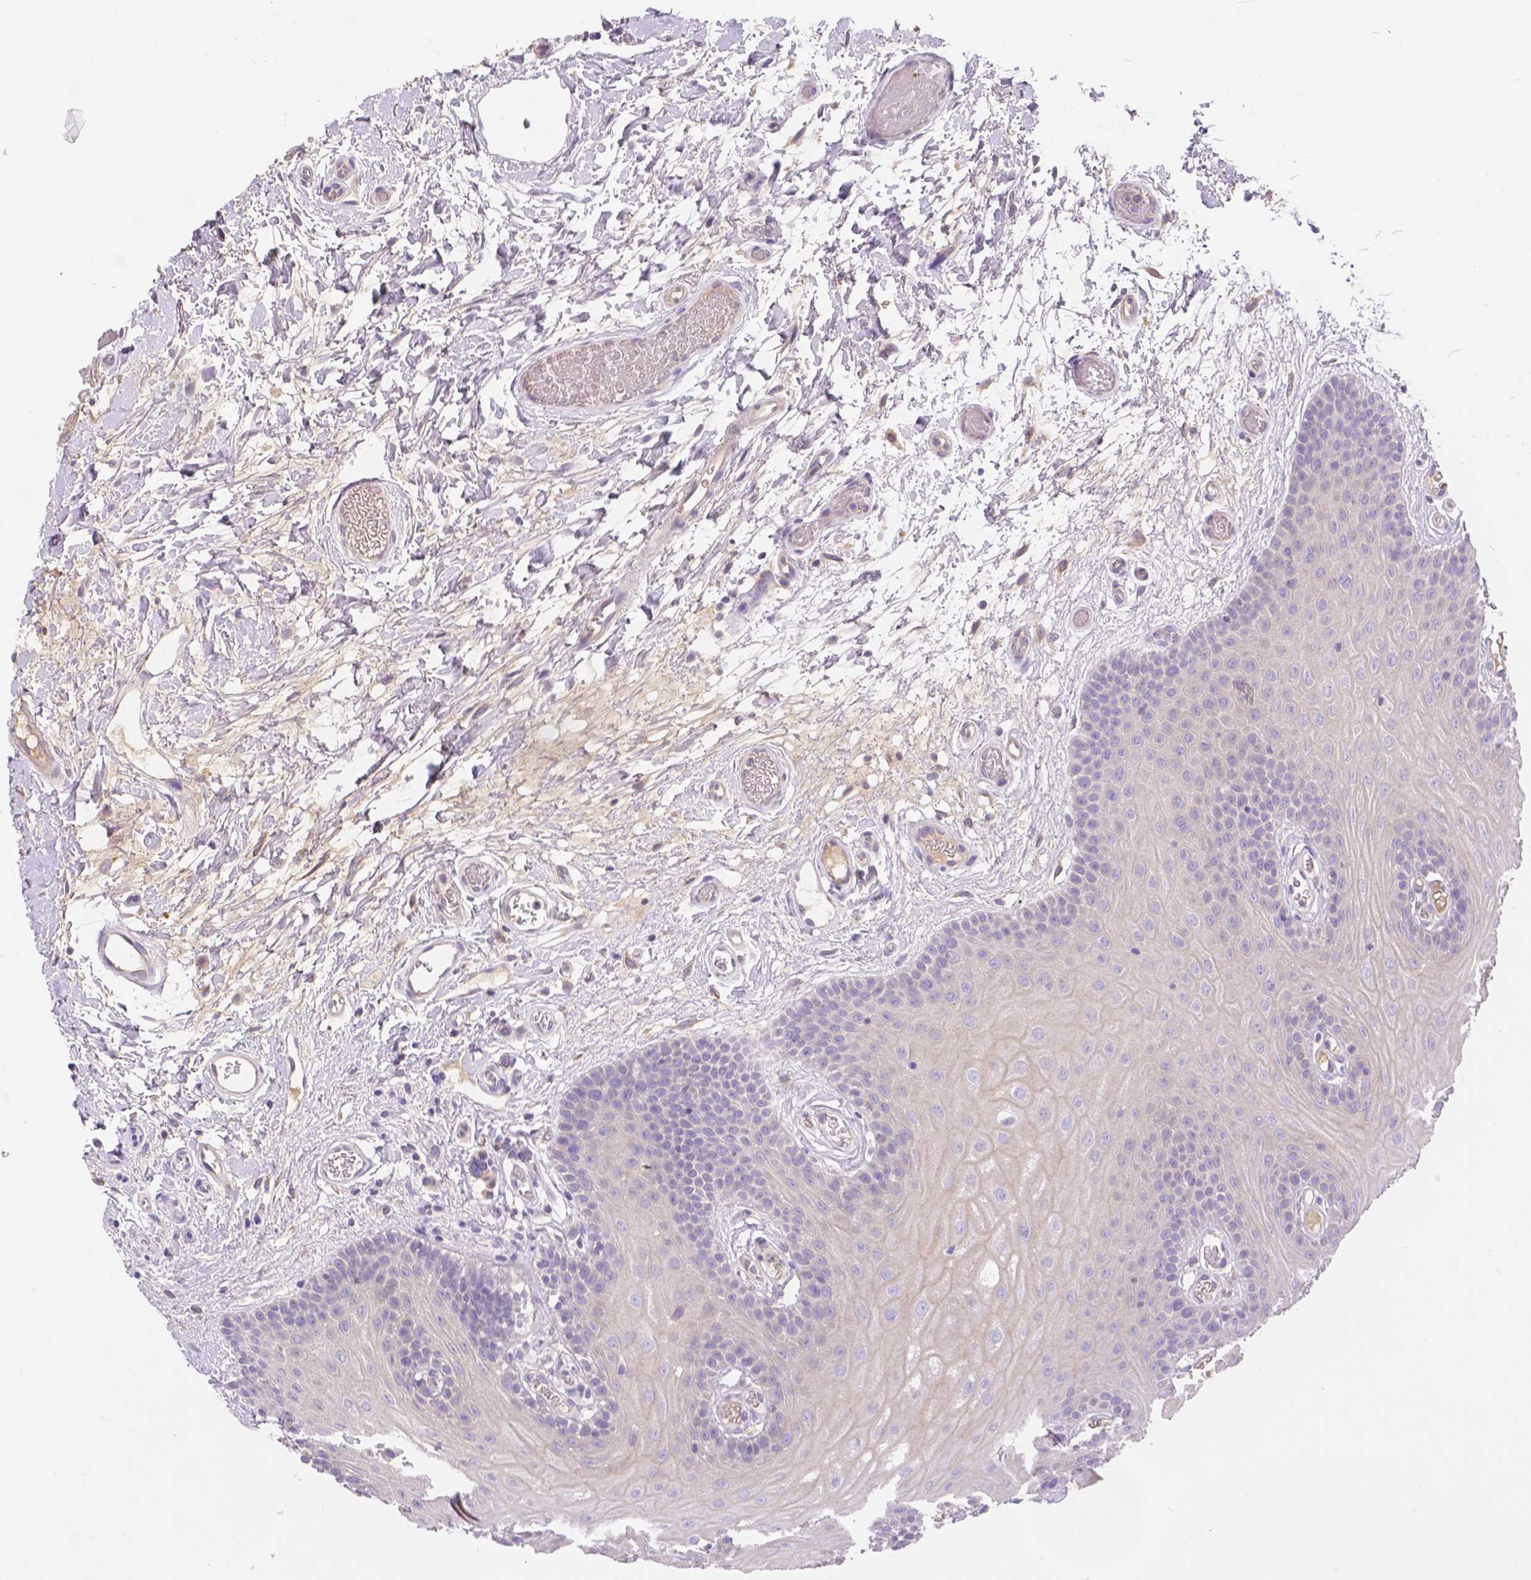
{"staining": {"intensity": "weak", "quantity": "25%-75%", "location": "cytoplasmic/membranous"}, "tissue": "oral mucosa", "cell_type": "Squamous epithelial cells", "image_type": "normal", "snomed": [{"axis": "morphology", "description": "Normal tissue, NOS"}, {"axis": "morphology", "description": "Squamous cell carcinoma, NOS"}, {"axis": "topography", "description": "Oral tissue"}, {"axis": "topography", "description": "Head-Neck"}], "caption": "Squamous epithelial cells display weak cytoplasmic/membranous staining in about 25%-75% of cells in unremarkable oral mucosa.", "gene": "CDK10", "patient": {"sex": "male", "age": 78}}